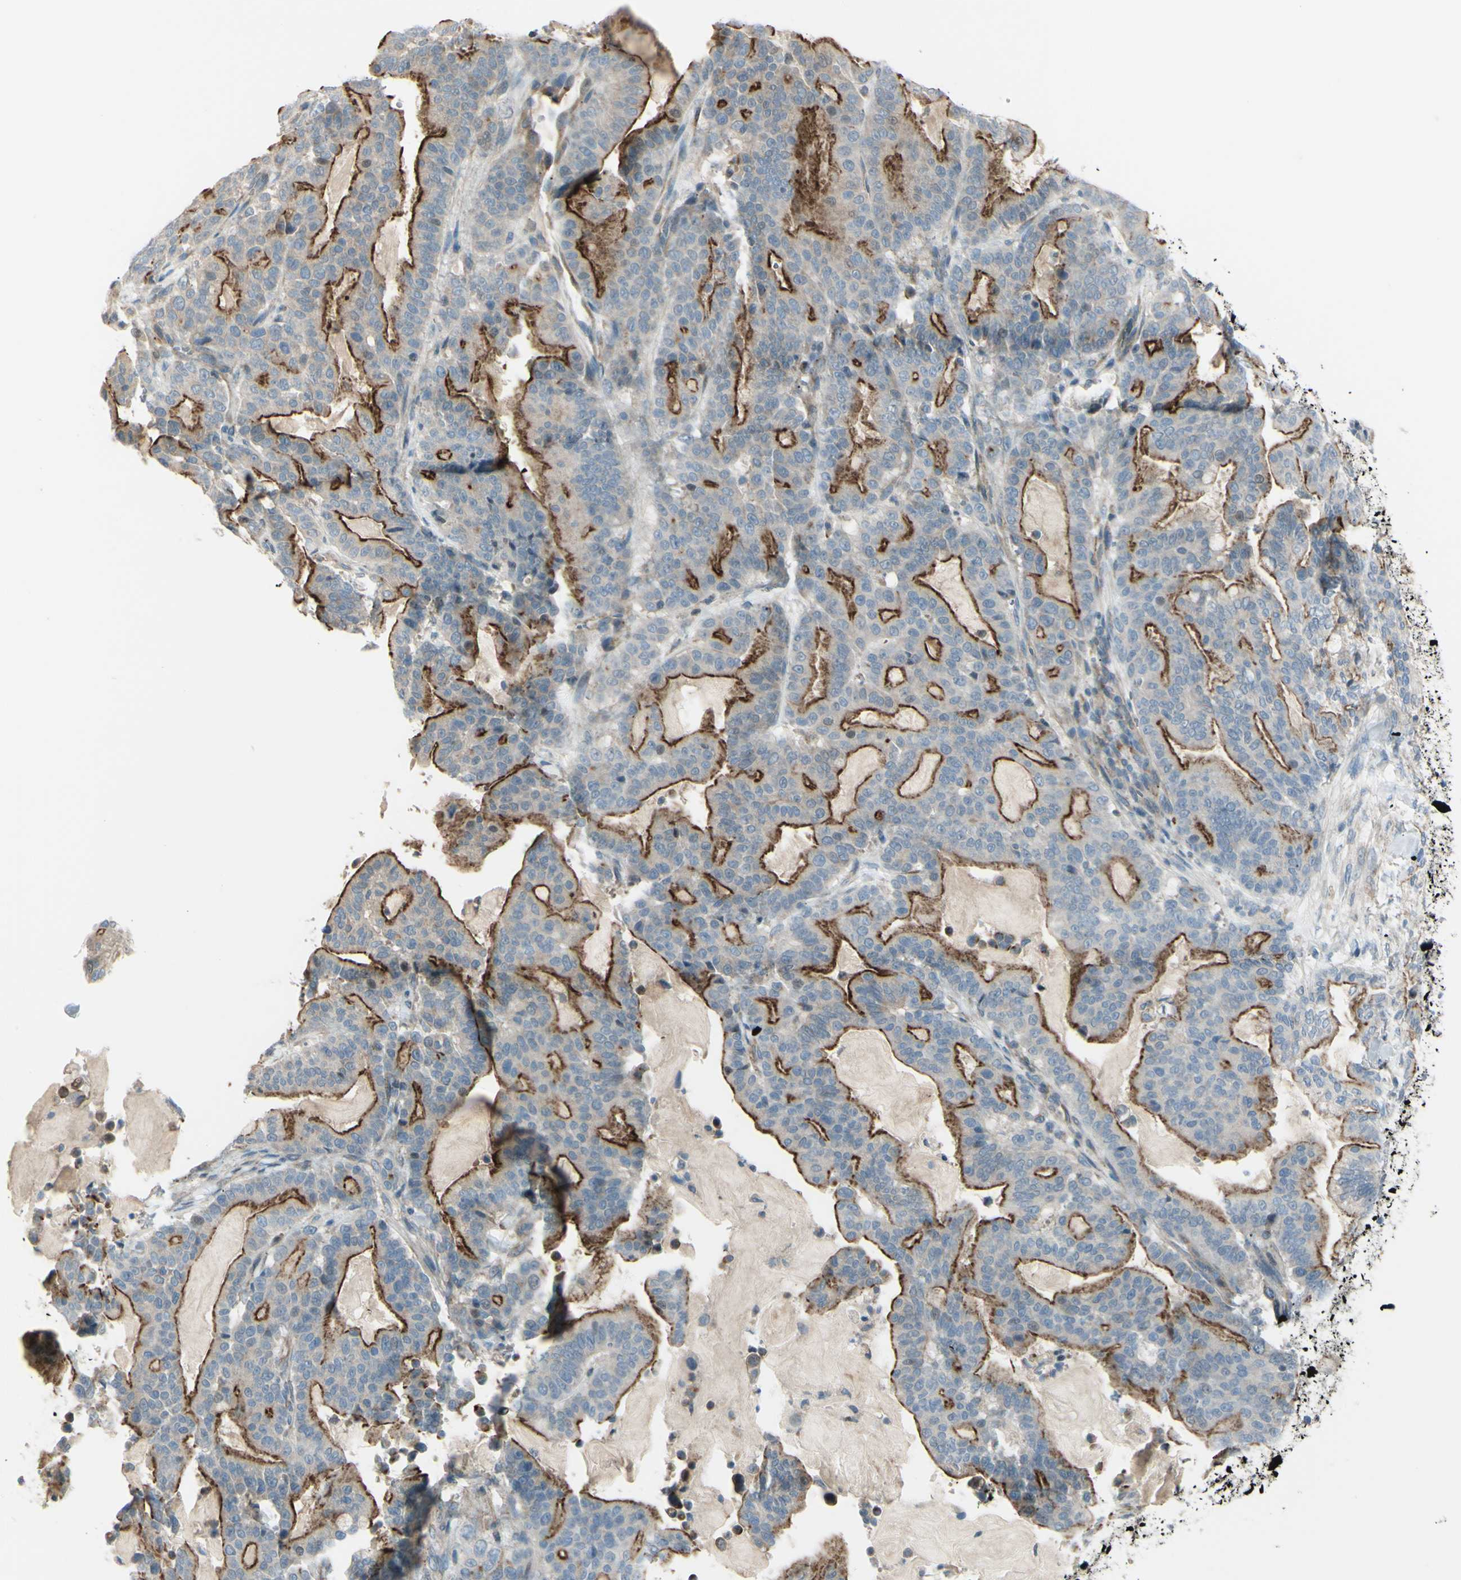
{"staining": {"intensity": "strong", "quantity": "25%-75%", "location": "cytoplasmic/membranous"}, "tissue": "pancreatic cancer", "cell_type": "Tumor cells", "image_type": "cancer", "snomed": [{"axis": "morphology", "description": "Adenocarcinoma, NOS"}, {"axis": "topography", "description": "Pancreas"}], "caption": "An image of human pancreatic cancer (adenocarcinoma) stained for a protein shows strong cytoplasmic/membranous brown staining in tumor cells. (IHC, brightfield microscopy, high magnification).", "gene": "LMTK2", "patient": {"sex": "male", "age": 63}}